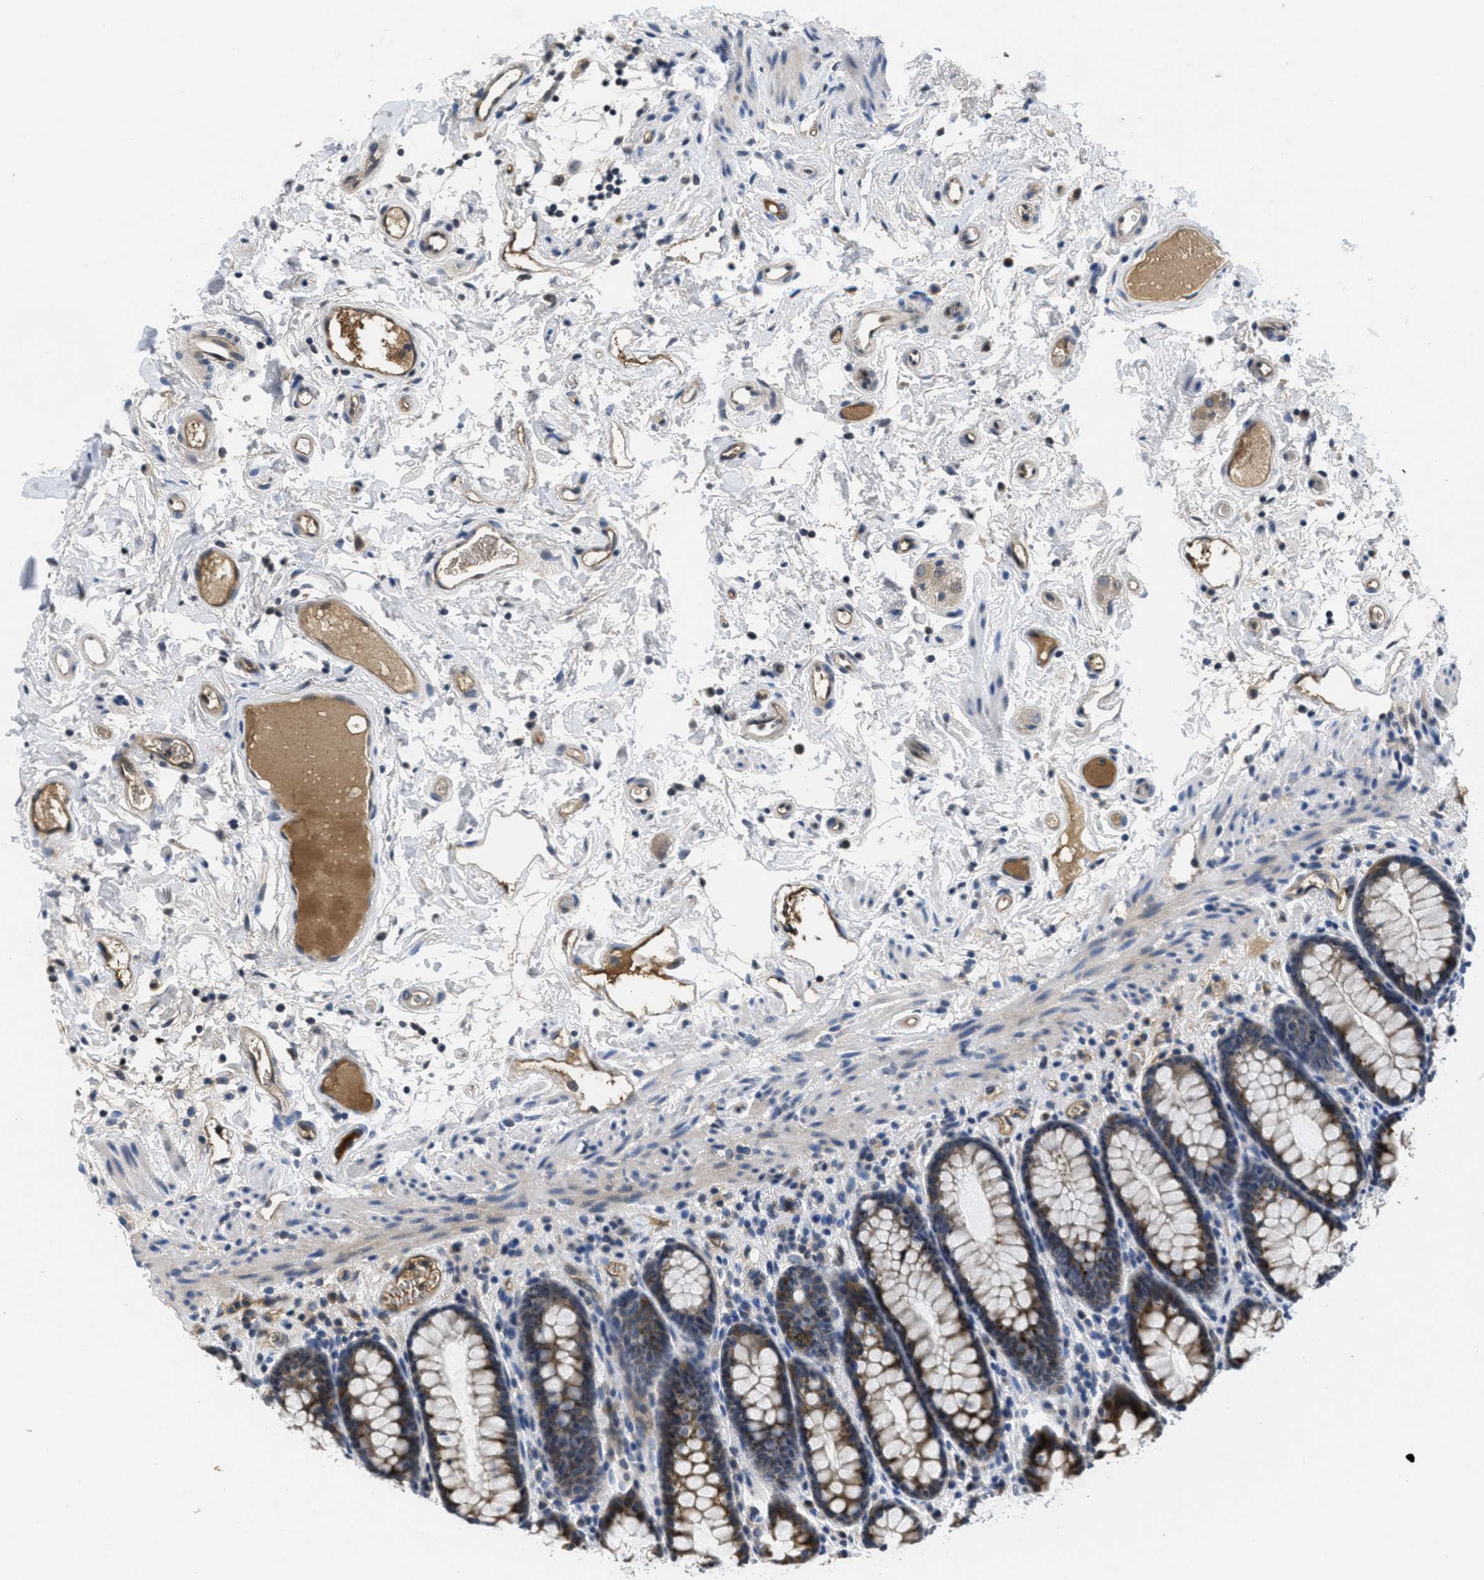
{"staining": {"intensity": "strong", "quantity": "25%-75%", "location": "cytoplasmic/membranous"}, "tissue": "rectum", "cell_type": "Glandular cells", "image_type": "normal", "snomed": [{"axis": "morphology", "description": "Normal tissue, NOS"}, {"axis": "topography", "description": "Rectum"}], "caption": "The histopathology image shows staining of normal rectum, revealing strong cytoplasmic/membranous protein staining (brown color) within glandular cells. (DAB IHC, brown staining for protein, blue staining for nuclei).", "gene": "ANGPT1", "patient": {"sex": "male", "age": 92}}